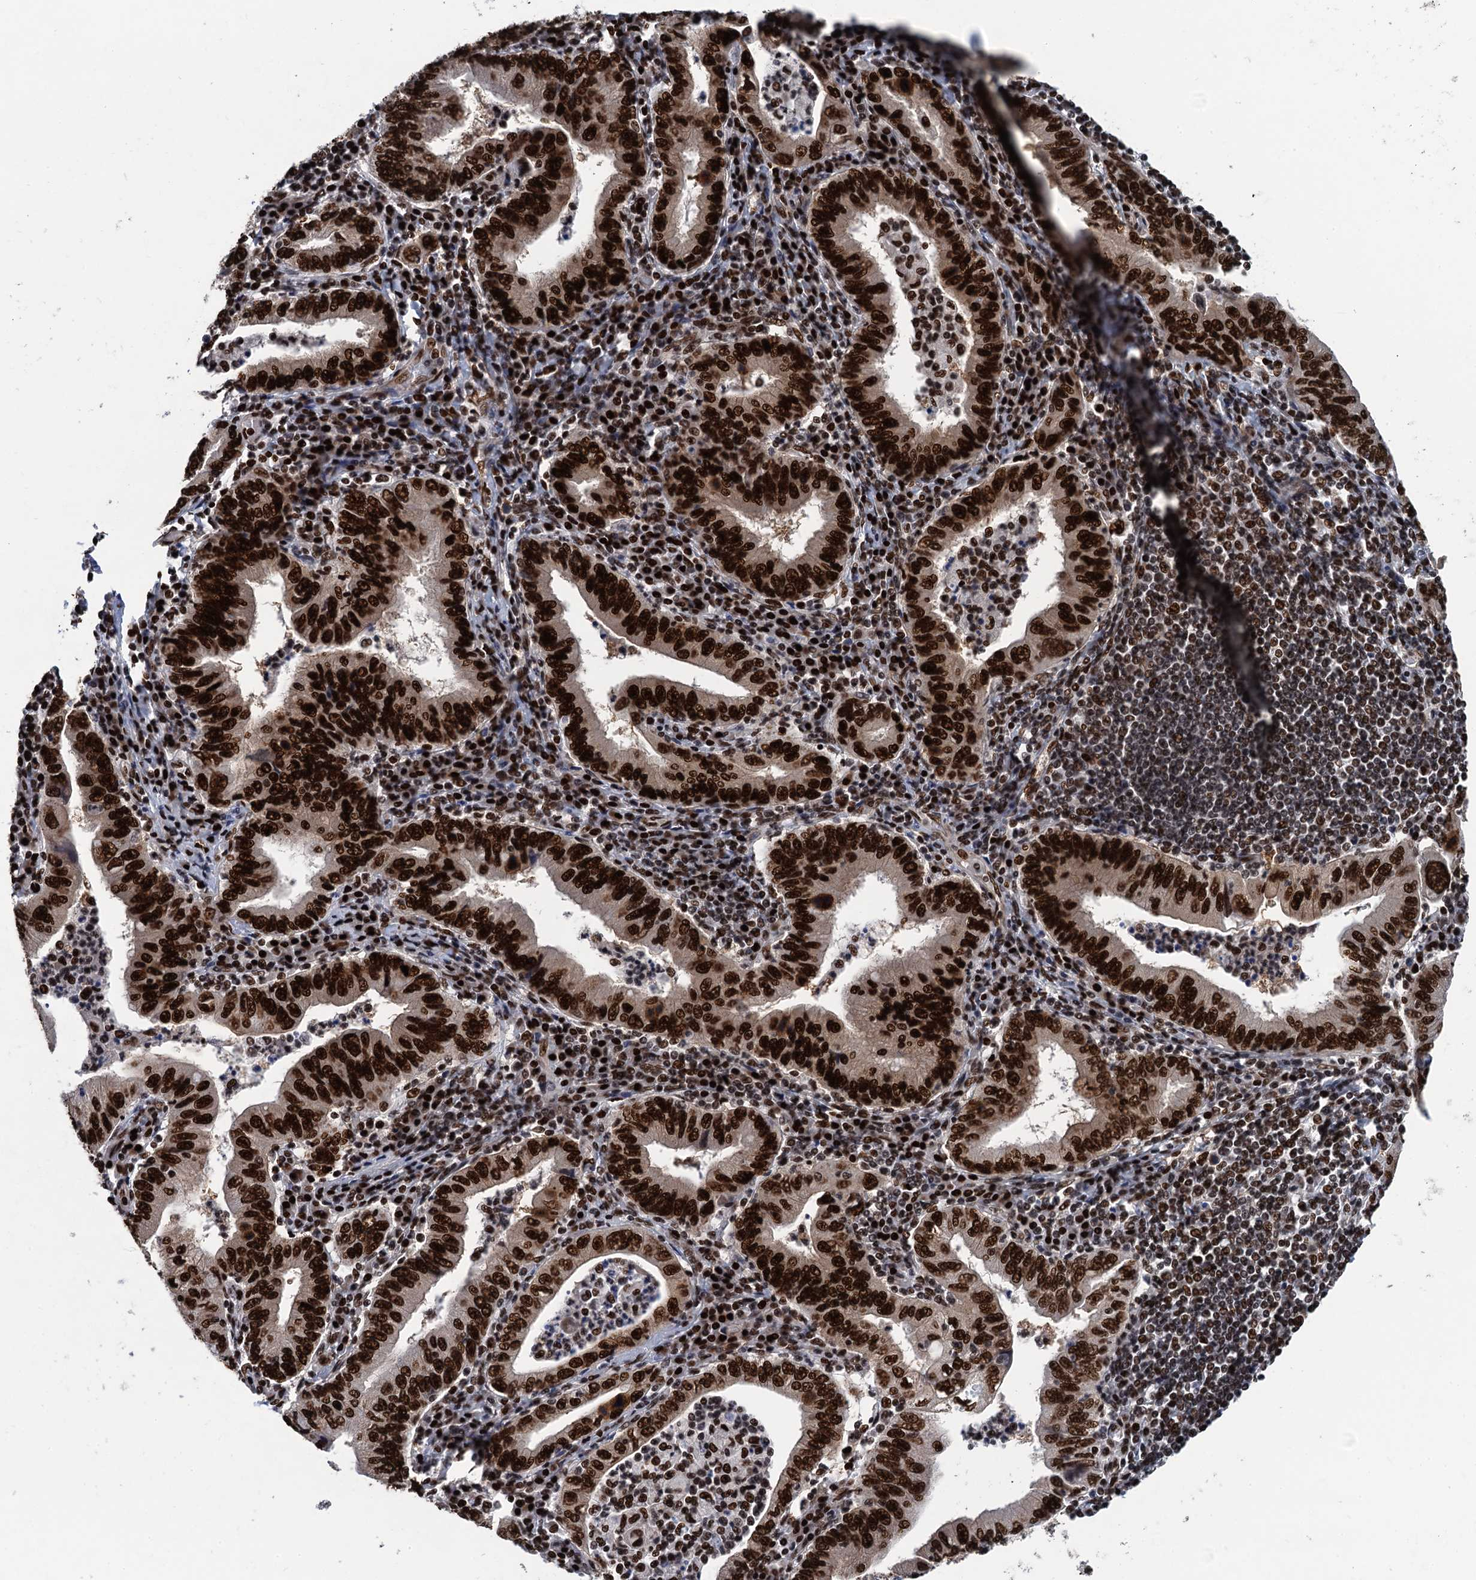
{"staining": {"intensity": "strong", "quantity": ">75%", "location": "nuclear"}, "tissue": "stomach cancer", "cell_type": "Tumor cells", "image_type": "cancer", "snomed": [{"axis": "morphology", "description": "Normal tissue, NOS"}, {"axis": "morphology", "description": "Adenocarcinoma, NOS"}, {"axis": "topography", "description": "Esophagus"}, {"axis": "topography", "description": "Stomach, upper"}, {"axis": "topography", "description": "Peripheral nerve tissue"}], "caption": "Stomach cancer stained with a brown dye reveals strong nuclear positive staining in about >75% of tumor cells.", "gene": "PPP4R1", "patient": {"sex": "male", "age": 62}}